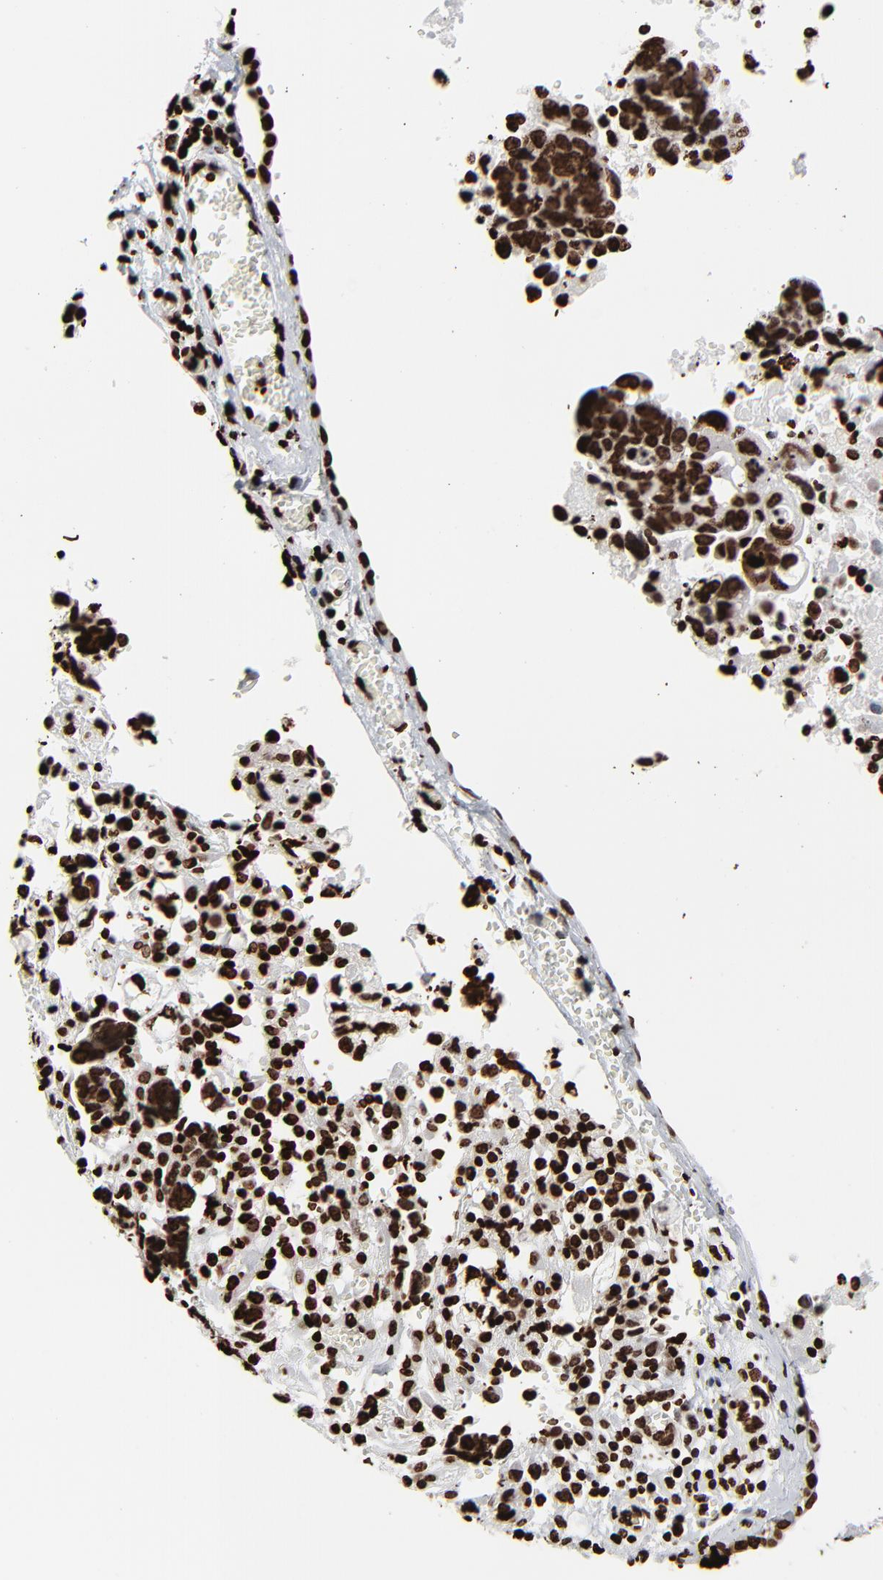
{"staining": {"intensity": "strong", "quantity": ">75%", "location": "nuclear"}, "tissue": "ovarian cancer", "cell_type": "Tumor cells", "image_type": "cancer", "snomed": [{"axis": "morphology", "description": "Normal tissue, NOS"}, {"axis": "morphology", "description": "Cystadenocarcinoma, serous, NOS"}, {"axis": "topography", "description": "Fallopian tube"}, {"axis": "topography", "description": "Ovary"}], "caption": "Immunohistochemical staining of human ovarian cancer exhibits high levels of strong nuclear positivity in approximately >75% of tumor cells.", "gene": "H3-4", "patient": {"sex": "female", "age": 56}}